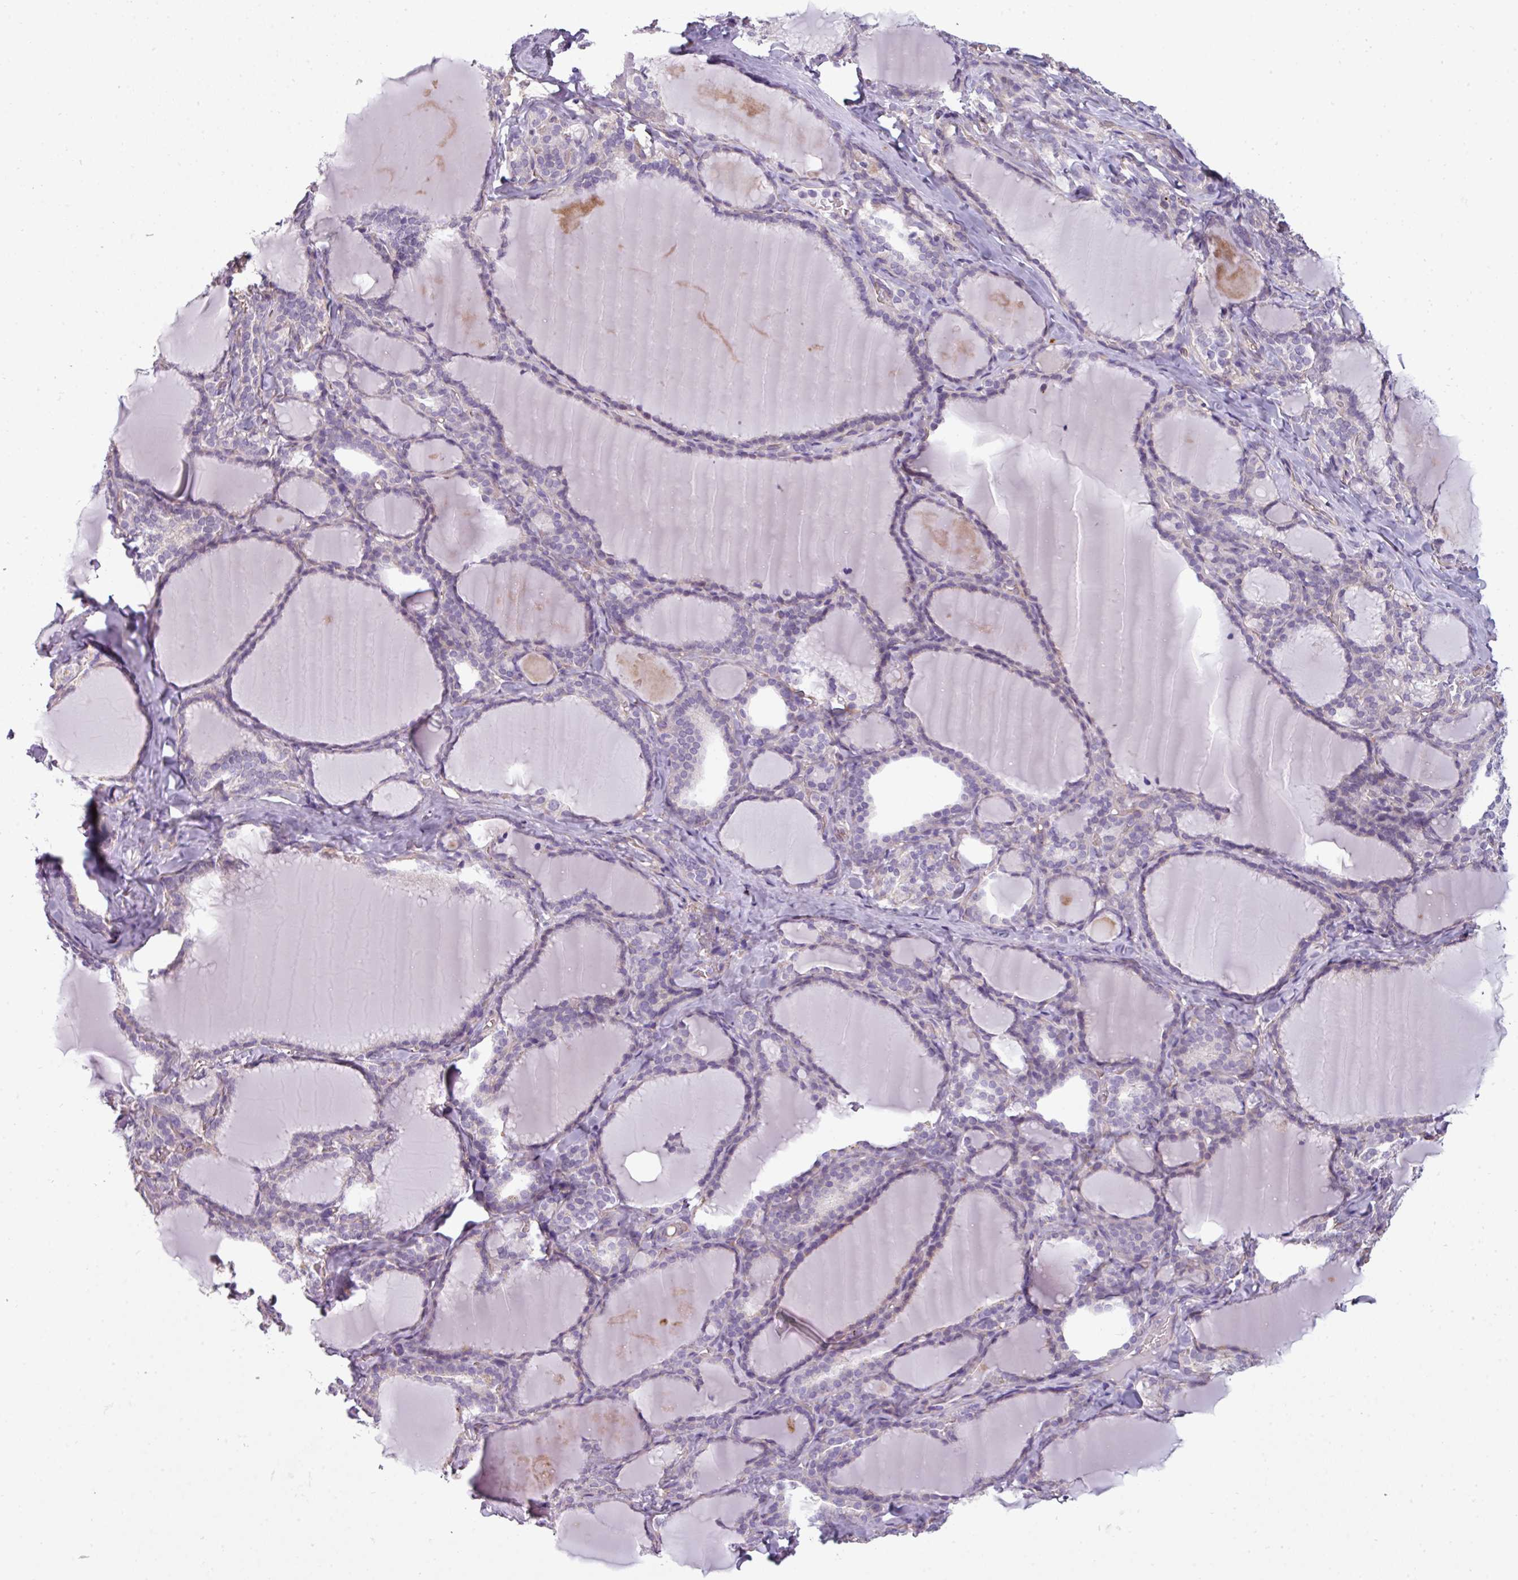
{"staining": {"intensity": "negative", "quantity": "none", "location": "none"}, "tissue": "thyroid gland", "cell_type": "Glandular cells", "image_type": "normal", "snomed": [{"axis": "morphology", "description": "Normal tissue, NOS"}, {"axis": "topography", "description": "Thyroid gland"}], "caption": "The micrograph displays no staining of glandular cells in normal thyroid gland.", "gene": "BUD23", "patient": {"sex": "female", "age": 31}}